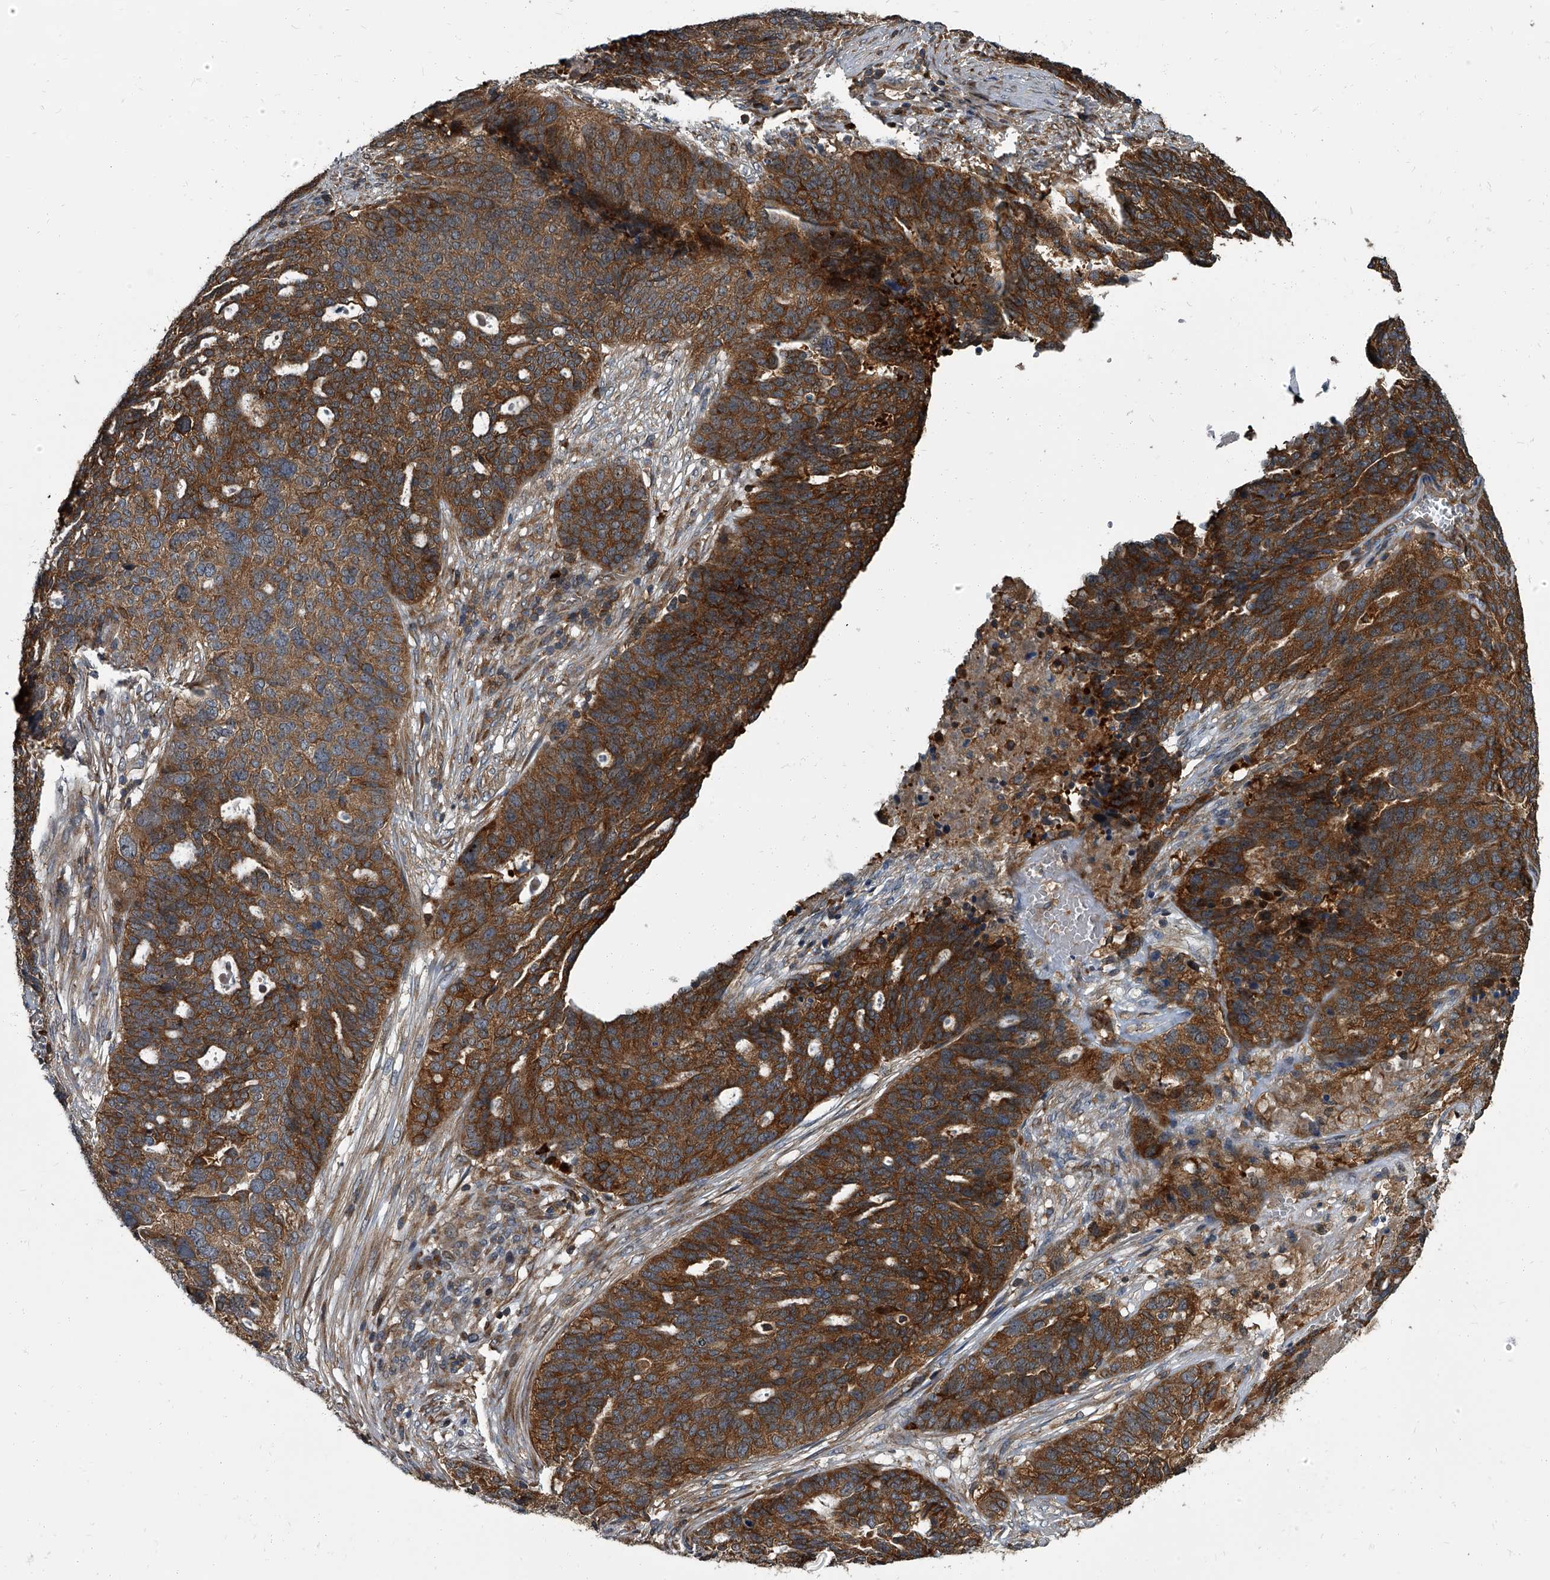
{"staining": {"intensity": "strong", "quantity": ">75%", "location": "cytoplasmic/membranous"}, "tissue": "ovarian cancer", "cell_type": "Tumor cells", "image_type": "cancer", "snomed": [{"axis": "morphology", "description": "Cystadenocarcinoma, serous, NOS"}, {"axis": "topography", "description": "Ovary"}], "caption": "This image reveals immunohistochemistry (IHC) staining of human ovarian cancer (serous cystadenocarcinoma), with high strong cytoplasmic/membranous positivity in about >75% of tumor cells.", "gene": "CDV3", "patient": {"sex": "female", "age": 59}}